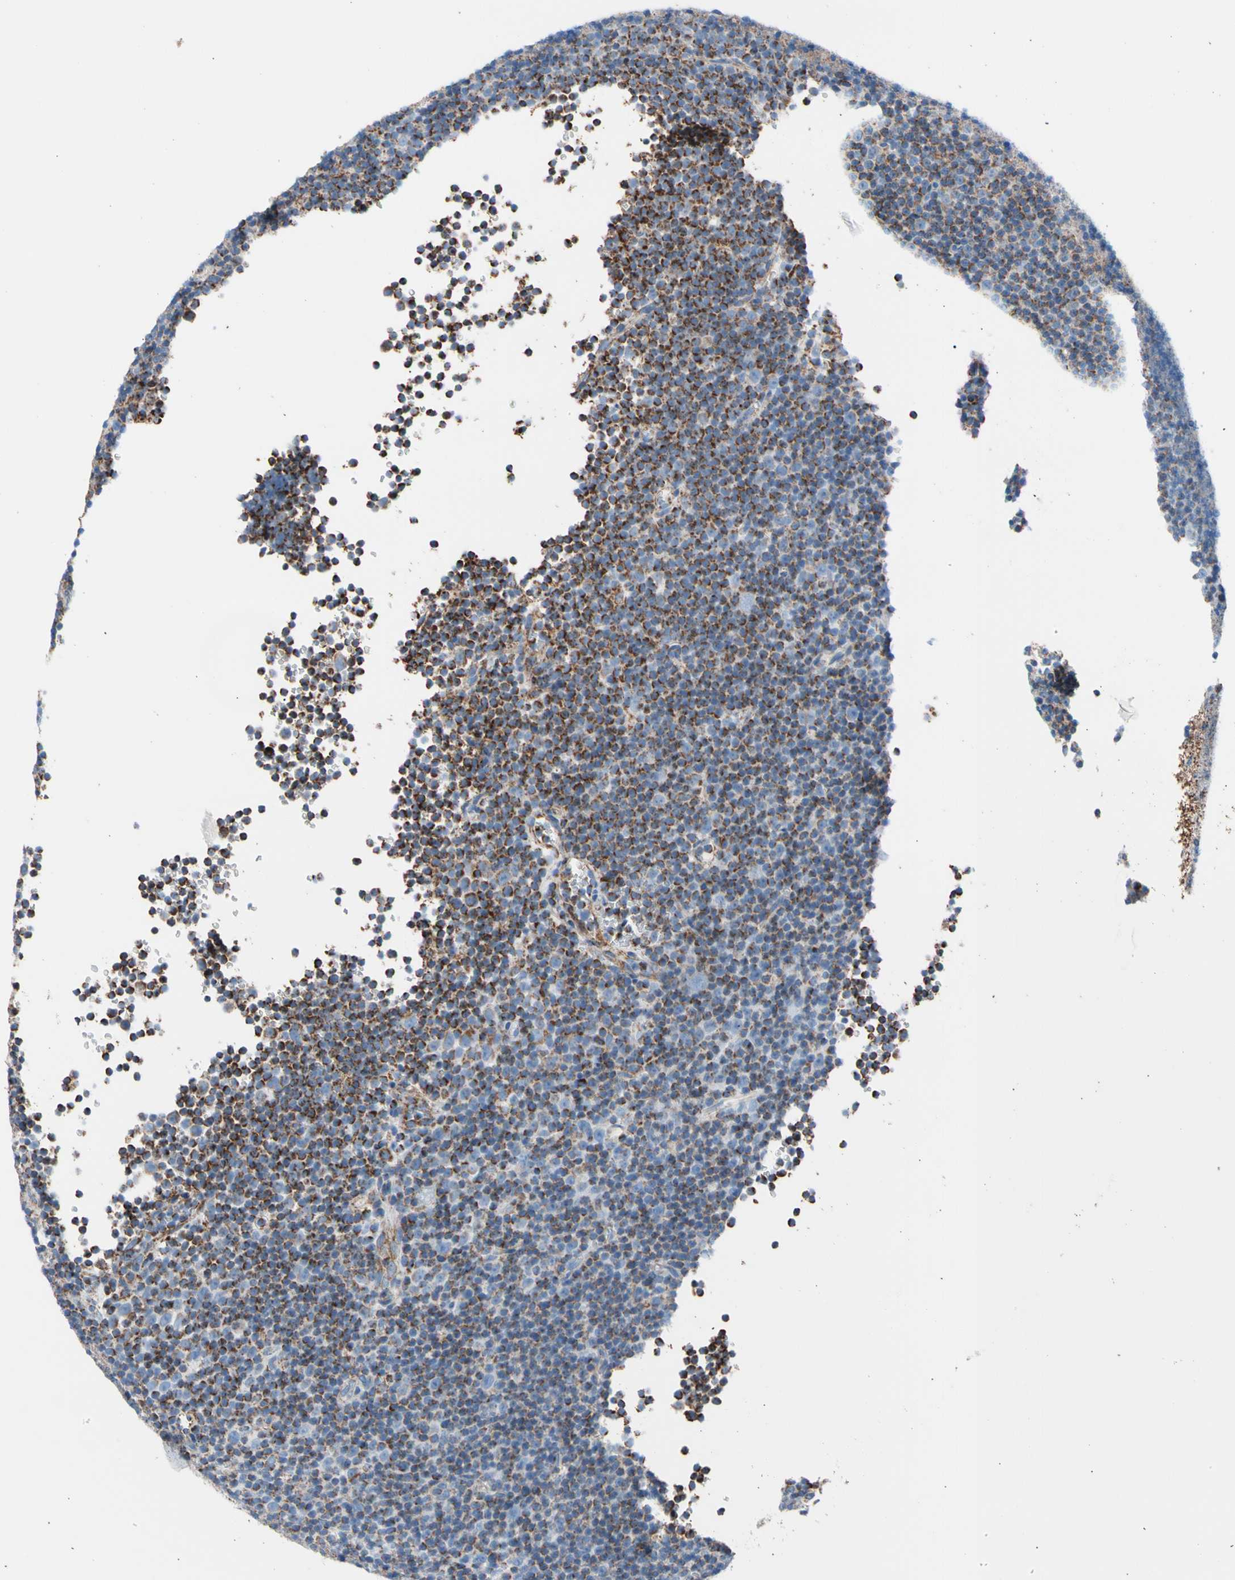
{"staining": {"intensity": "negative", "quantity": "none", "location": "none"}, "tissue": "lymphoma", "cell_type": "Tumor cells", "image_type": "cancer", "snomed": [{"axis": "morphology", "description": "Malignant lymphoma, non-Hodgkin's type, Low grade"}, {"axis": "topography", "description": "Lymph node"}], "caption": "A histopathology image of human lymphoma is negative for staining in tumor cells.", "gene": "HK1", "patient": {"sex": "female", "age": 67}}